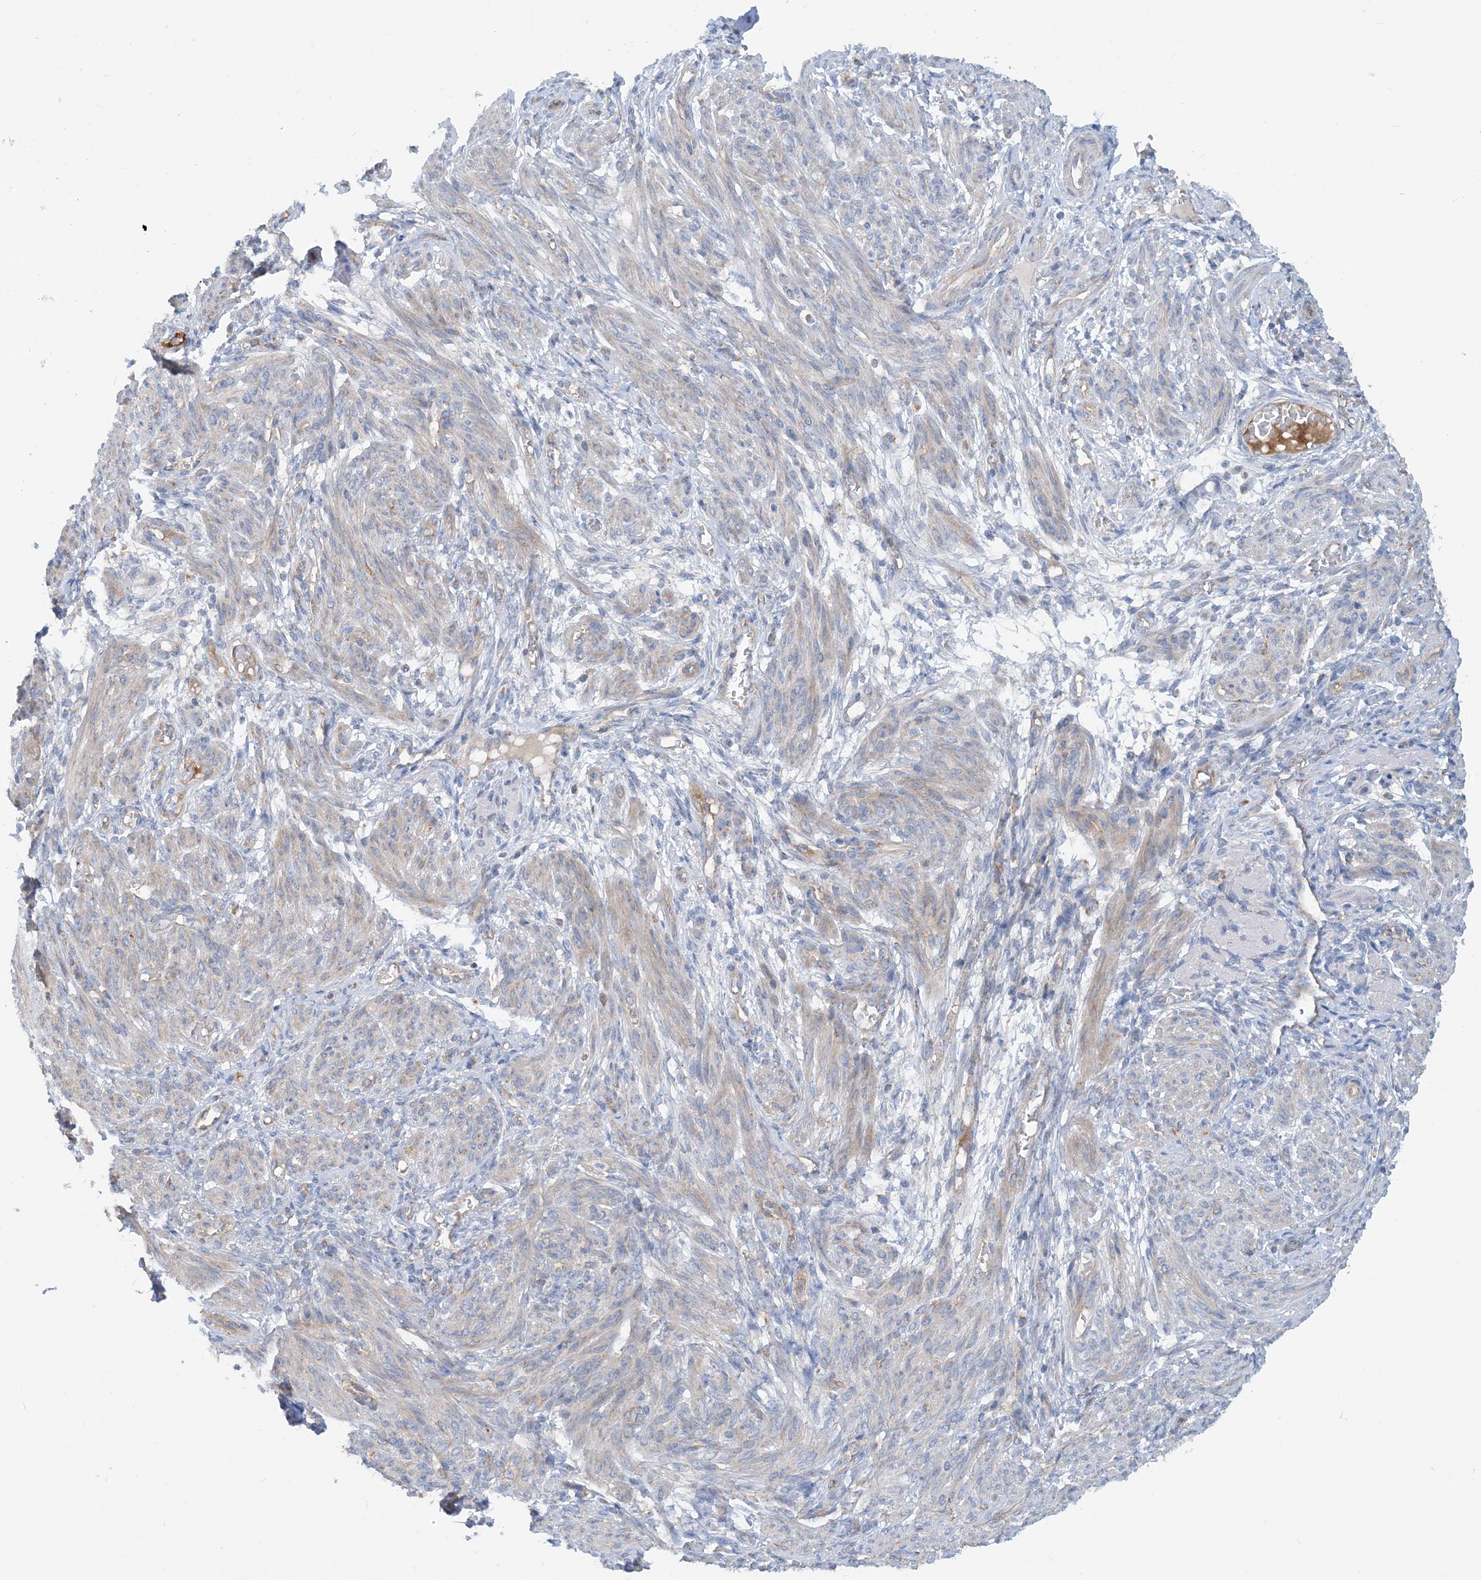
{"staining": {"intensity": "weak", "quantity": "25%-75%", "location": "cytoplasmic/membranous"}, "tissue": "smooth muscle", "cell_type": "Smooth muscle cells", "image_type": "normal", "snomed": [{"axis": "morphology", "description": "Normal tissue, NOS"}, {"axis": "topography", "description": "Smooth muscle"}], "caption": "Protein analysis of benign smooth muscle reveals weak cytoplasmic/membranous staining in approximately 25%-75% of smooth muscle cells. The protein of interest is shown in brown color, while the nuclei are stained blue.", "gene": "PHOSPHO2", "patient": {"sex": "female", "age": 39}}